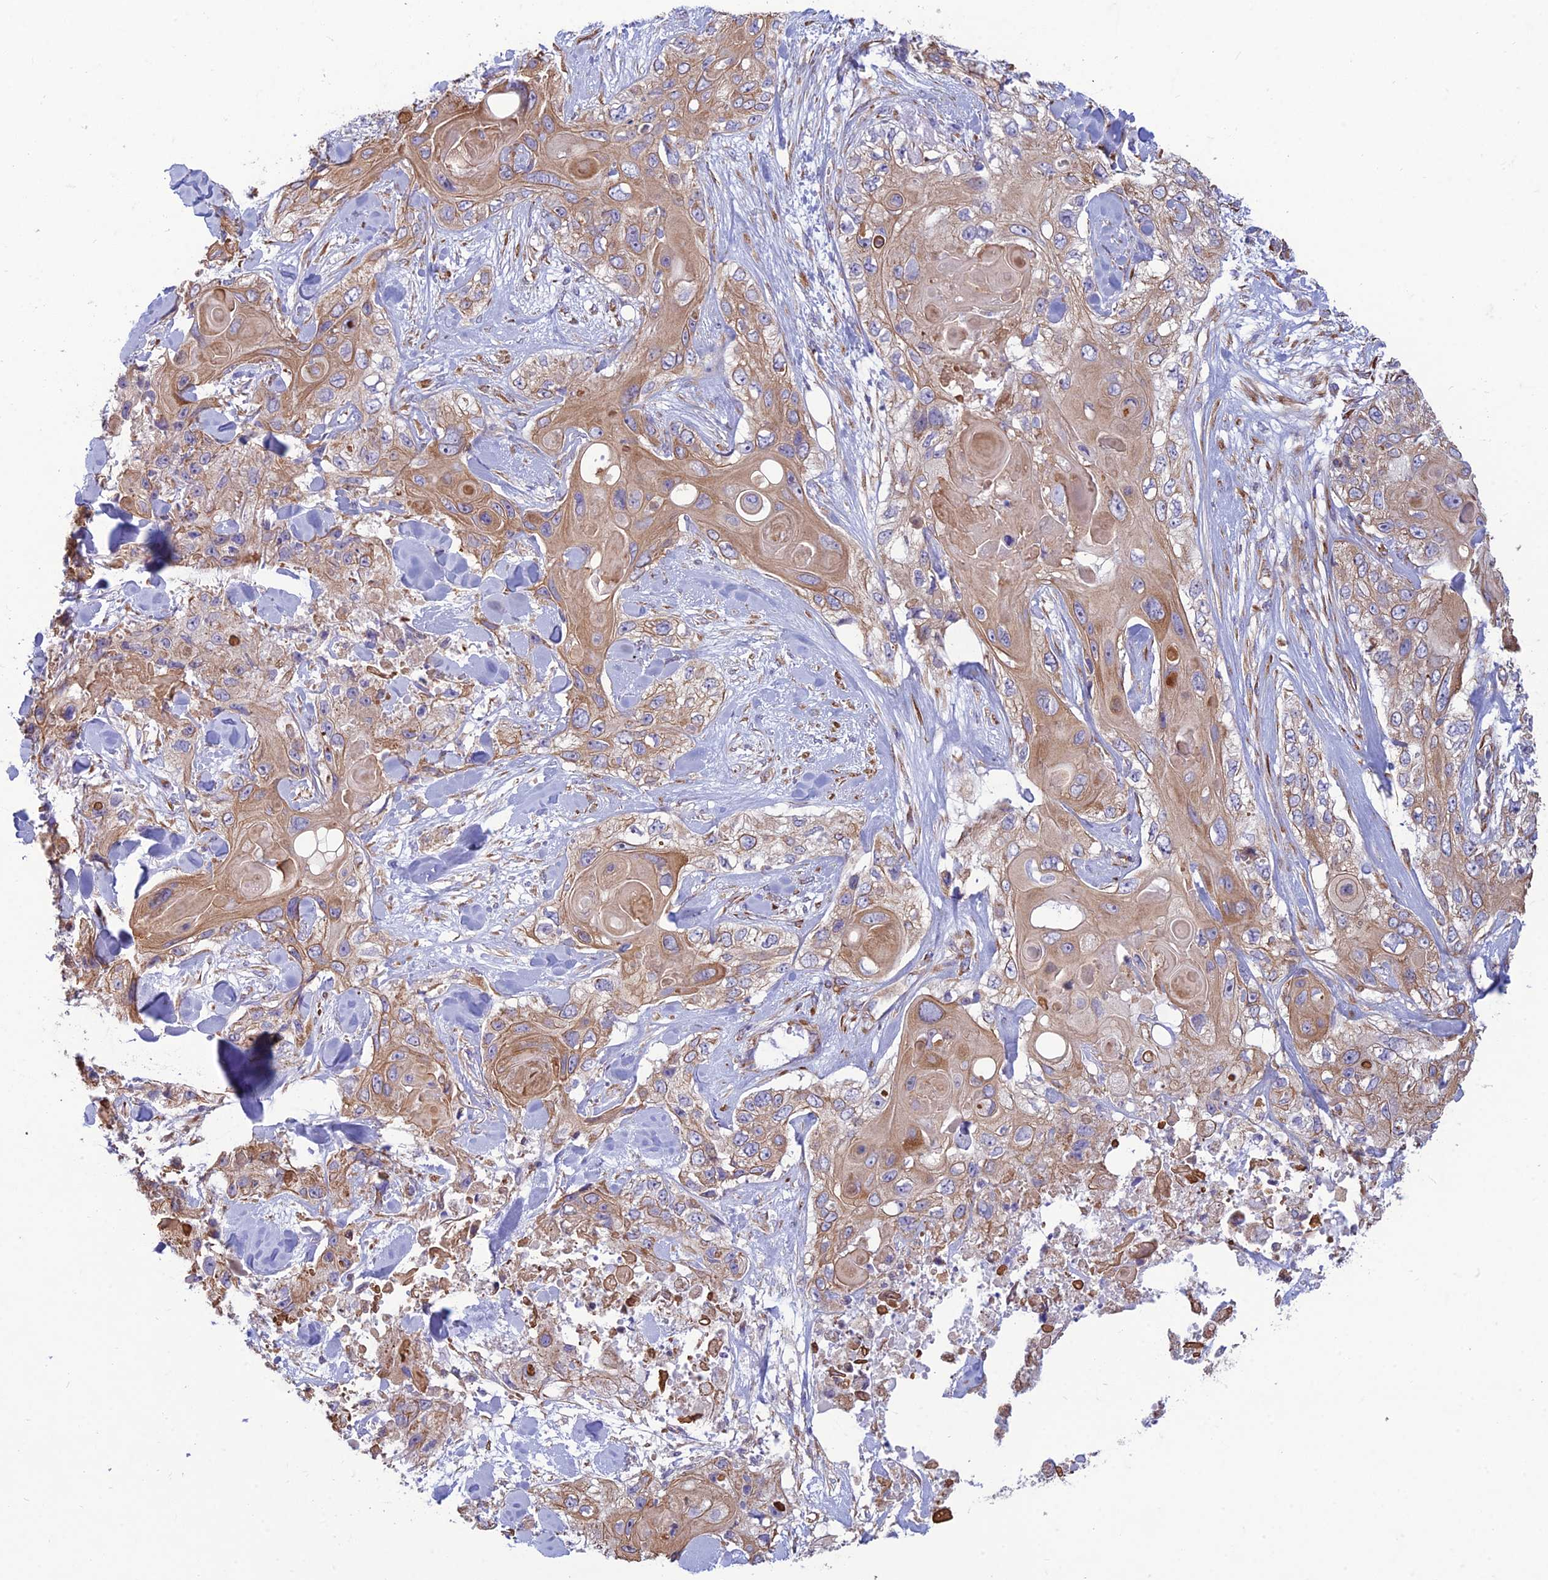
{"staining": {"intensity": "weak", "quantity": ">75%", "location": "cytoplasmic/membranous"}, "tissue": "skin cancer", "cell_type": "Tumor cells", "image_type": "cancer", "snomed": [{"axis": "morphology", "description": "Normal tissue, NOS"}, {"axis": "morphology", "description": "Squamous cell carcinoma, NOS"}, {"axis": "topography", "description": "Skin"}], "caption": "Approximately >75% of tumor cells in skin squamous cell carcinoma demonstrate weak cytoplasmic/membranous protein positivity as visualized by brown immunohistochemical staining.", "gene": "RPL17-C18orf32", "patient": {"sex": "male", "age": 72}}